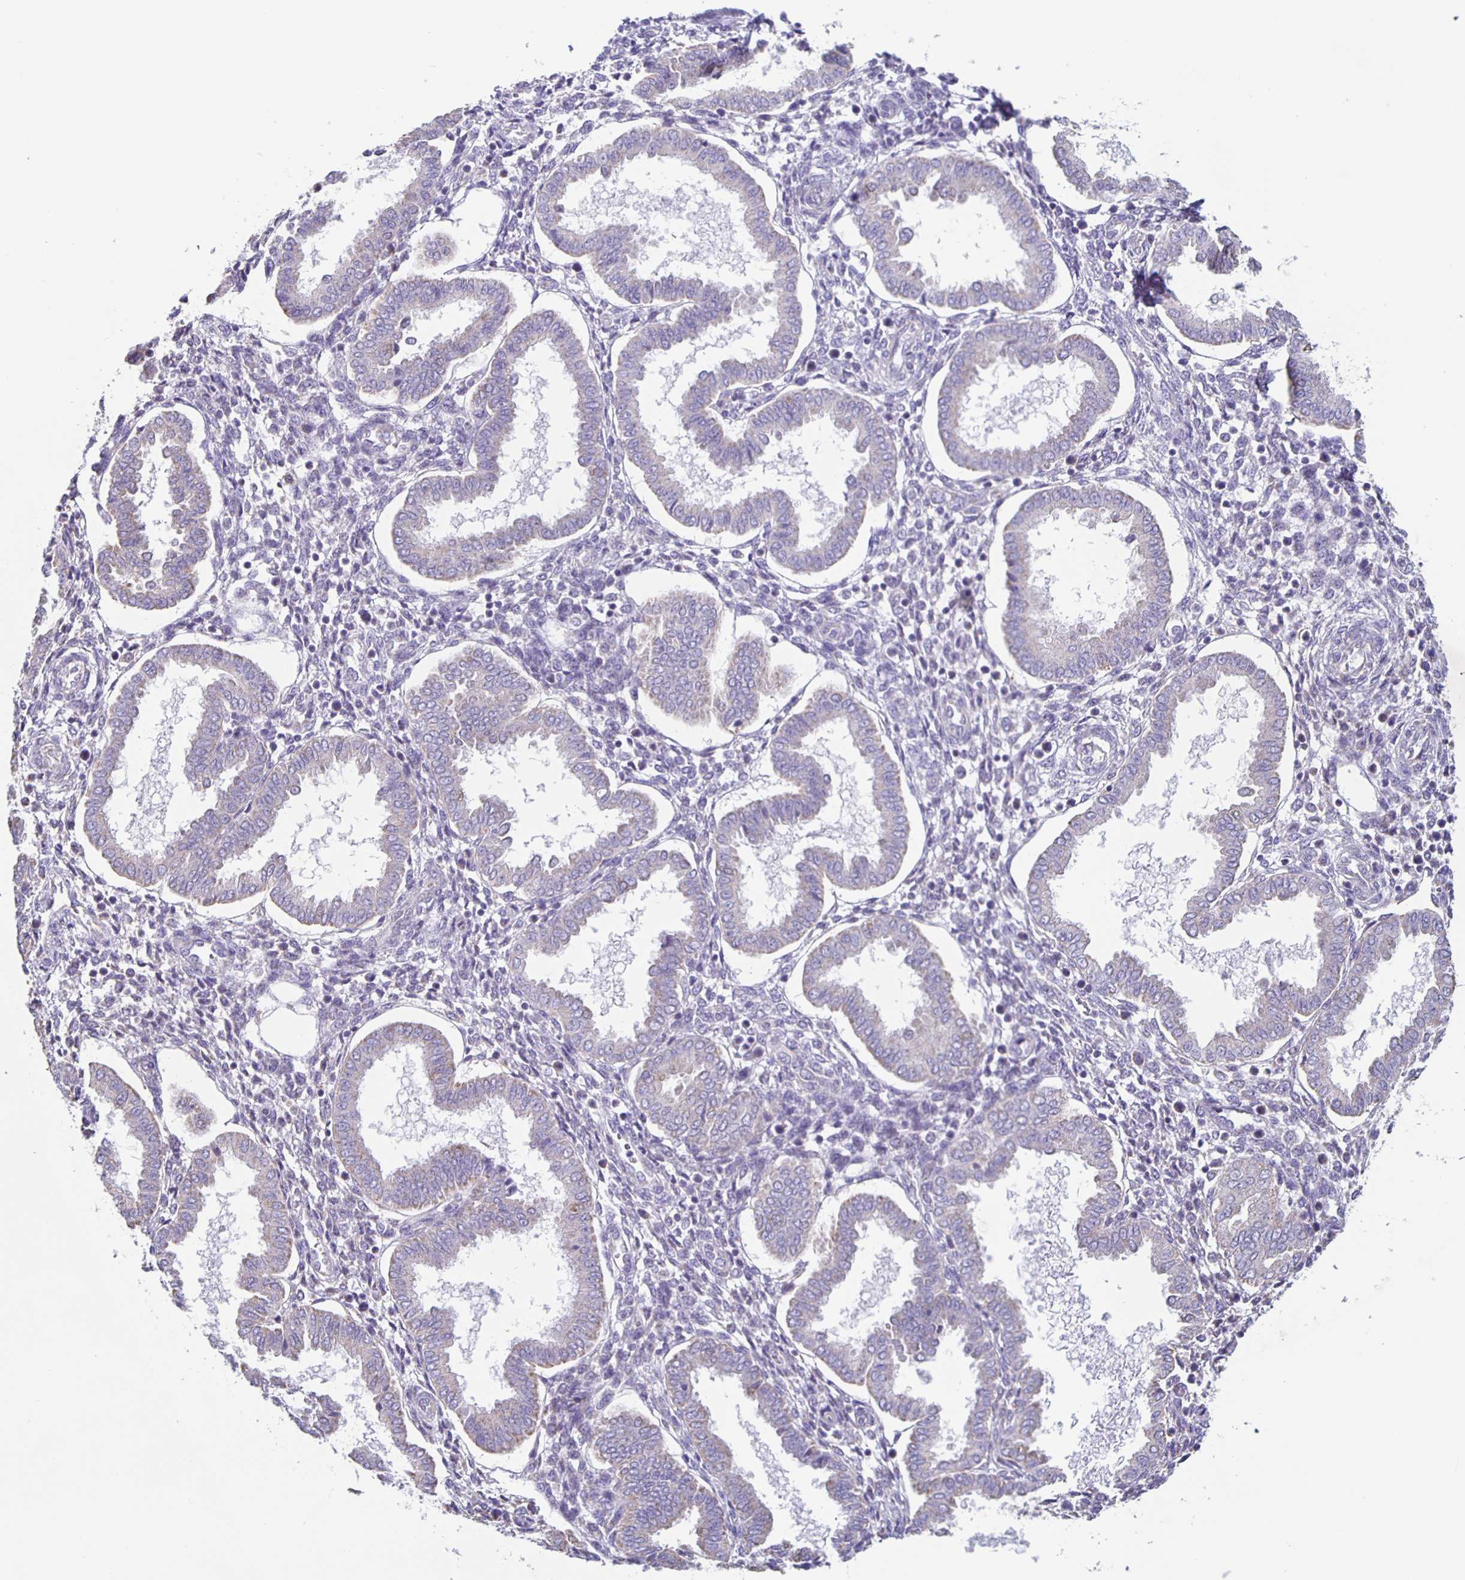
{"staining": {"intensity": "negative", "quantity": "none", "location": "none"}, "tissue": "endometrium", "cell_type": "Cells in endometrial stroma", "image_type": "normal", "snomed": [{"axis": "morphology", "description": "Normal tissue, NOS"}, {"axis": "topography", "description": "Endometrium"}], "caption": "High power microscopy micrograph of an immunohistochemistry histopathology image of benign endometrium, revealing no significant expression in cells in endometrial stroma.", "gene": "TPPP", "patient": {"sex": "female", "age": 24}}